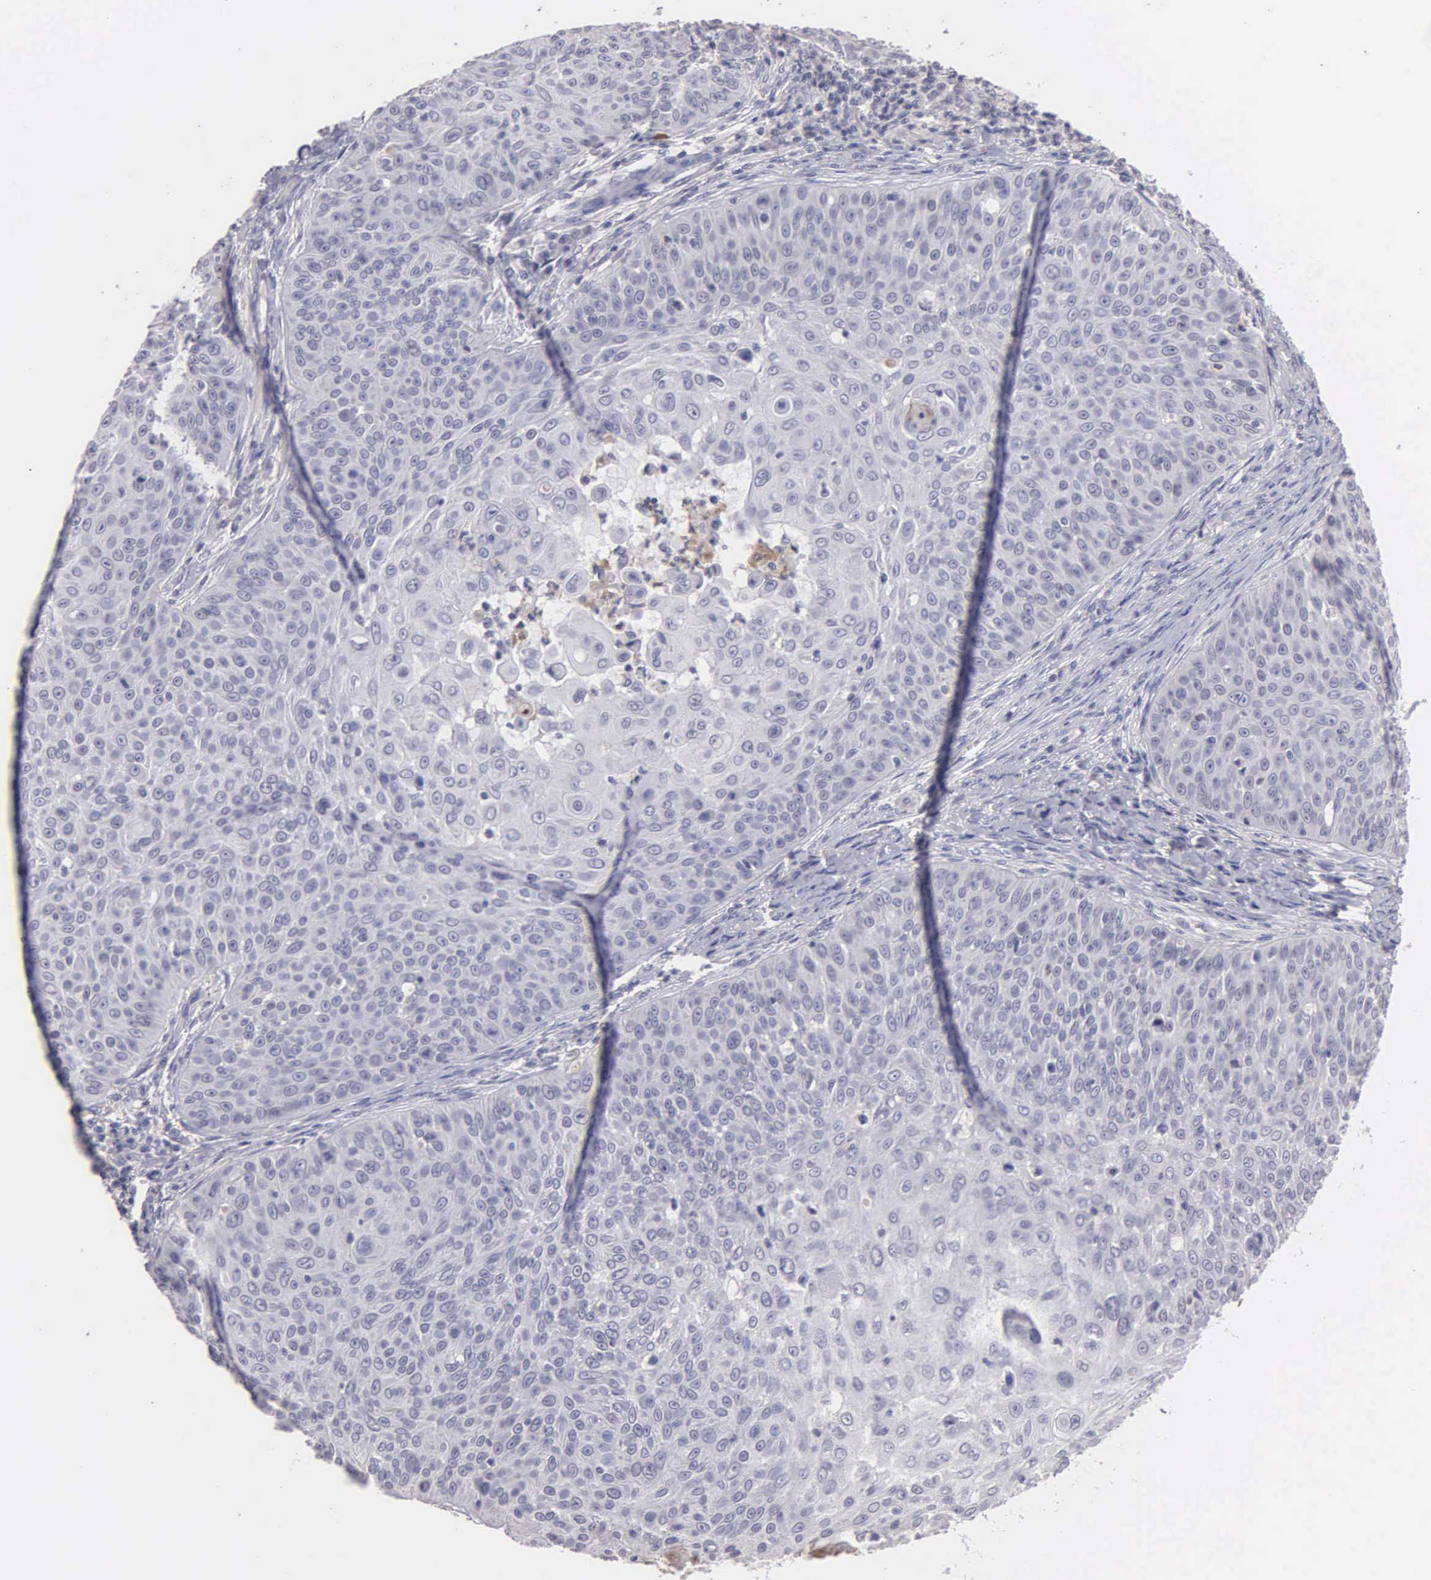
{"staining": {"intensity": "negative", "quantity": "none", "location": "none"}, "tissue": "skin cancer", "cell_type": "Tumor cells", "image_type": "cancer", "snomed": [{"axis": "morphology", "description": "Squamous cell carcinoma, NOS"}, {"axis": "topography", "description": "Skin"}], "caption": "Tumor cells show no significant expression in squamous cell carcinoma (skin).", "gene": "BRD1", "patient": {"sex": "male", "age": 82}}